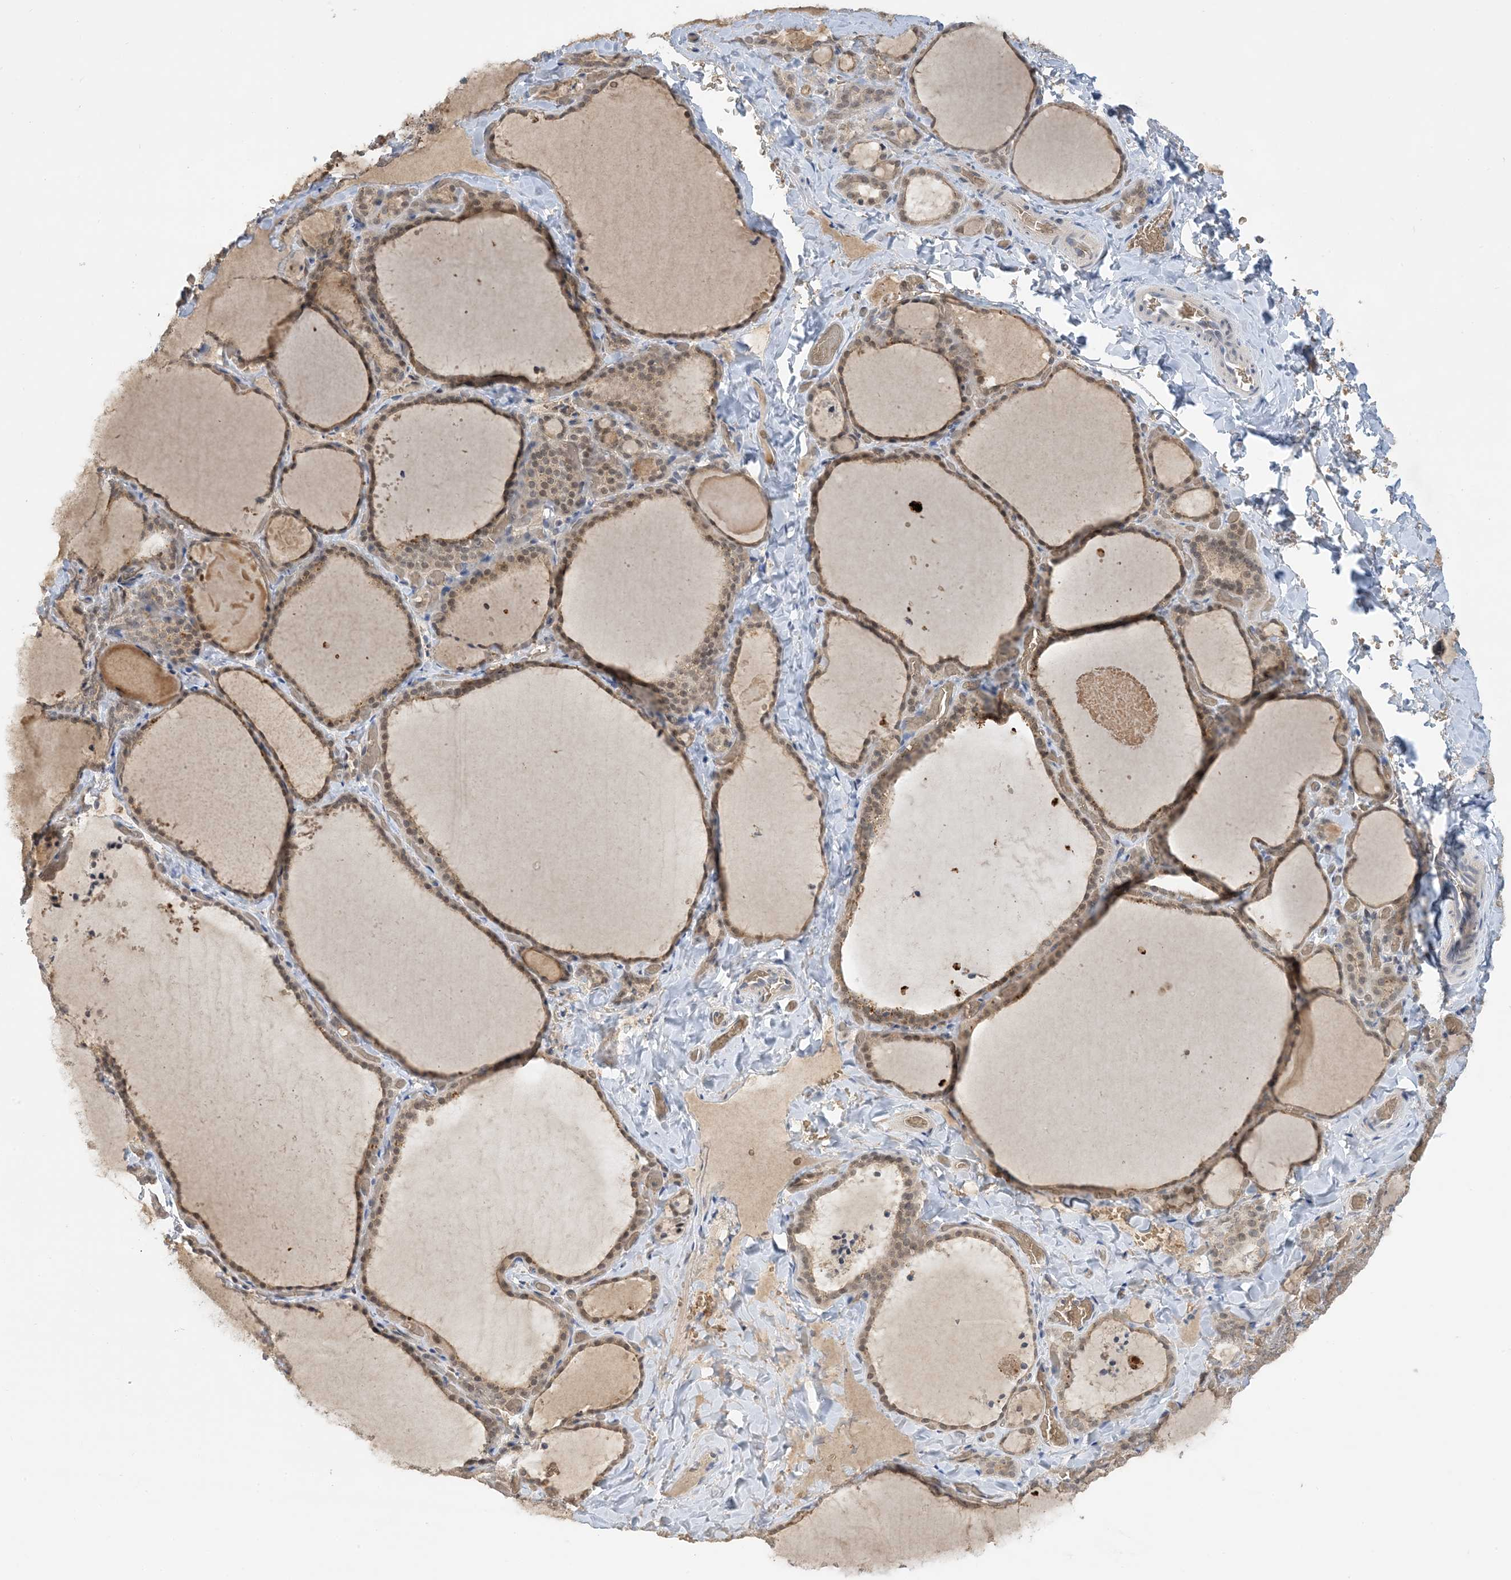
{"staining": {"intensity": "moderate", "quantity": "25%-75%", "location": "nuclear"}, "tissue": "thyroid gland", "cell_type": "Glandular cells", "image_type": "normal", "snomed": [{"axis": "morphology", "description": "Normal tissue, NOS"}, {"axis": "topography", "description": "Thyroid gland"}], "caption": "Immunohistochemical staining of normal thyroid gland reveals 25%-75% levels of moderate nuclear protein positivity in approximately 25%-75% of glandular cells.", "gene": "UBE2E1", "patient": {"sex": "female", "age": 22}}